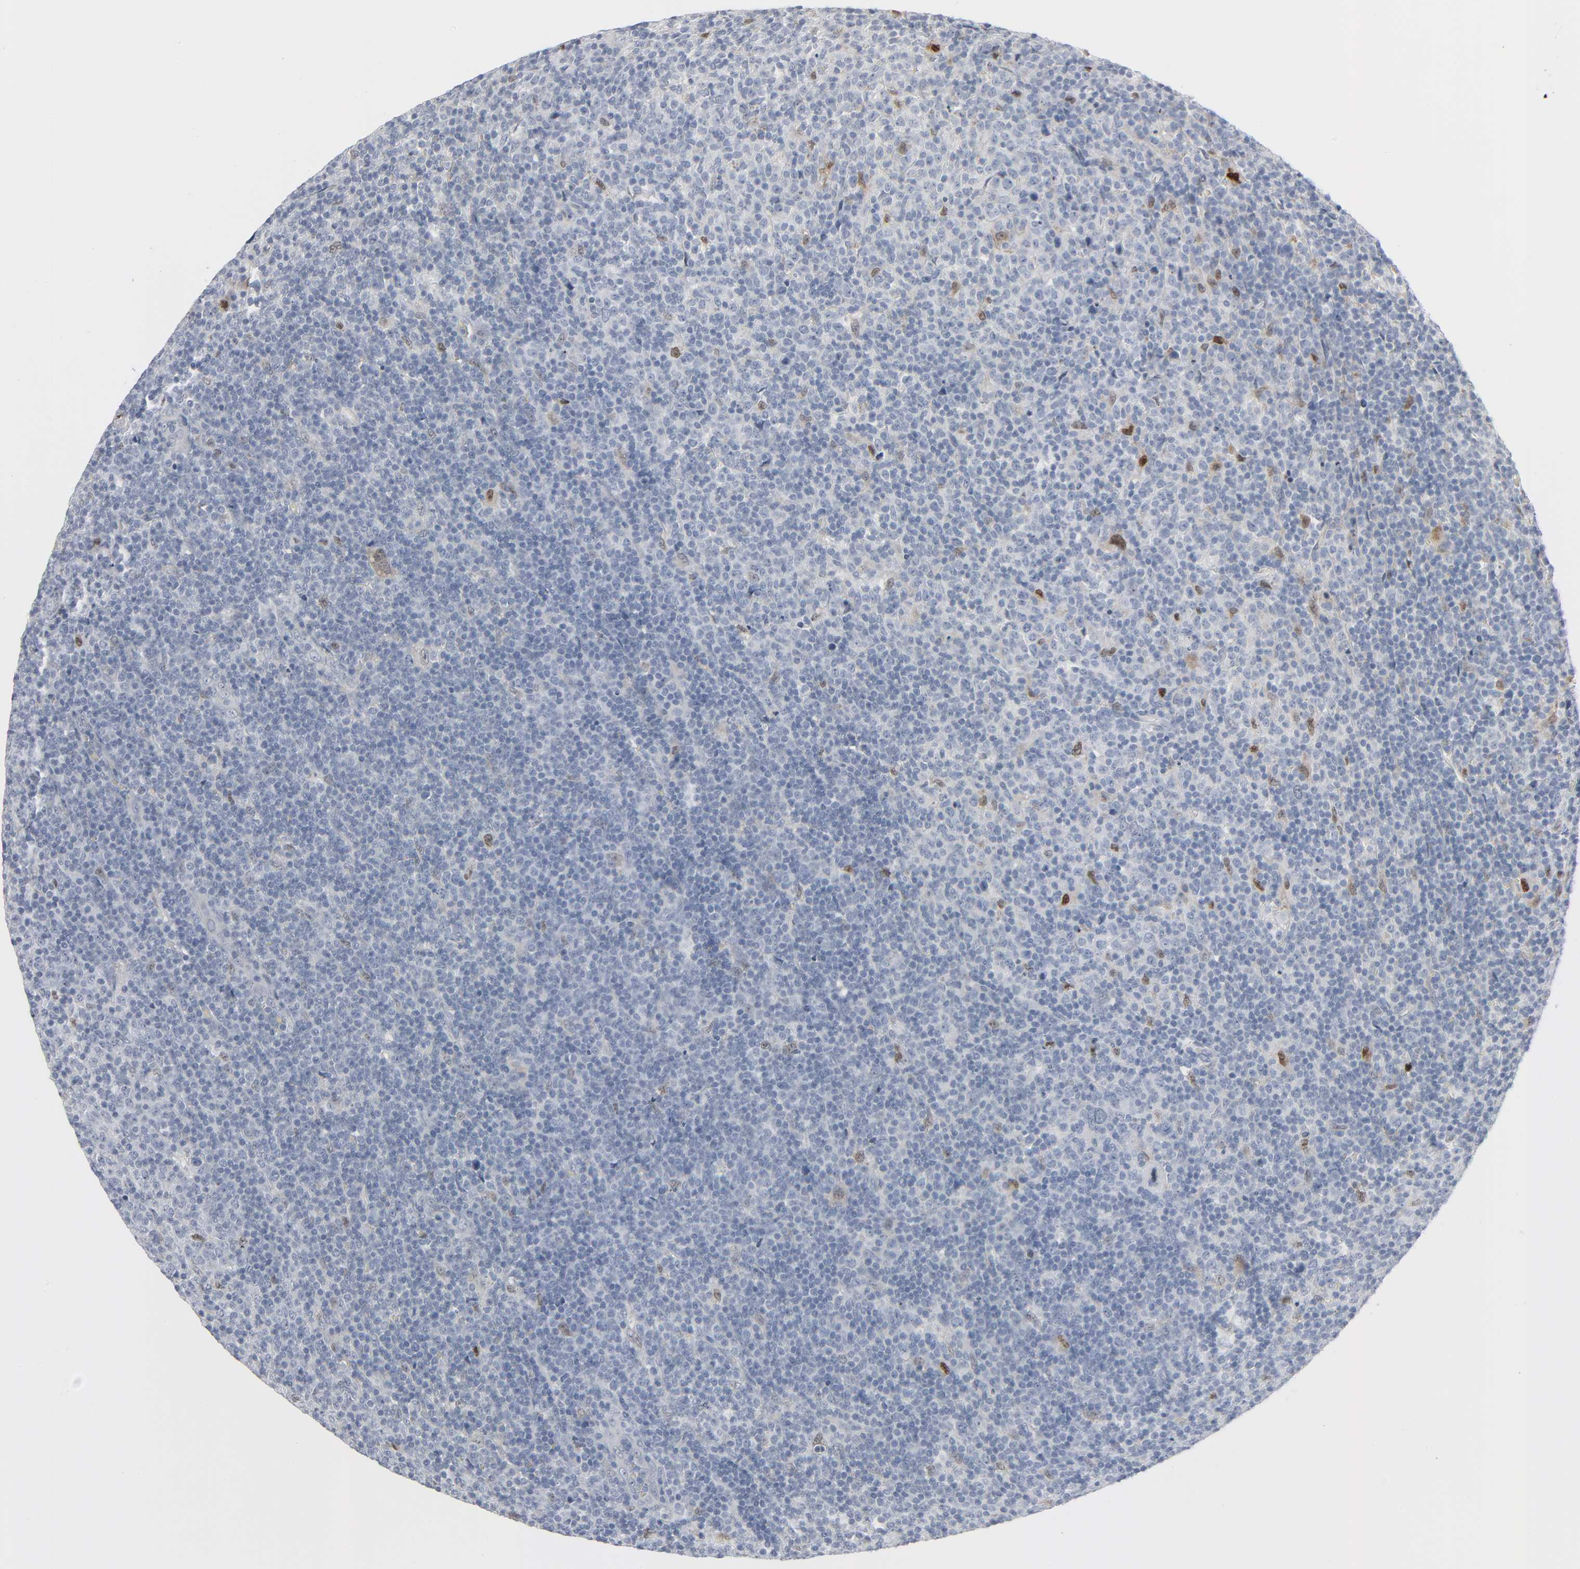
{"staining": {"intensity": "moderate", "quantity": "<25%", "location": "nuclear"}, "tissue": "lymphoma", "cell_type": "Tumor cells", "image_type": "cancer", "snomed": [{"axis": "morphology", "description": "Malignant lymphoma, non-Hodgkin's type, Low grade"}, {"axis": "topography", "description": "Lymph node"}], "caption": "The micrograph exhibits immunohistochemical staining of malignant lymphoma, non-Hodgkin's type (low-grade). There is moderate nuclear positivity is identified in about <25% of tumor cells. (DAB IHC, brown staining for protein, blue staining for nuclei).", "gene": "MITF", "patient": {"sex": "male", "age": 70}}